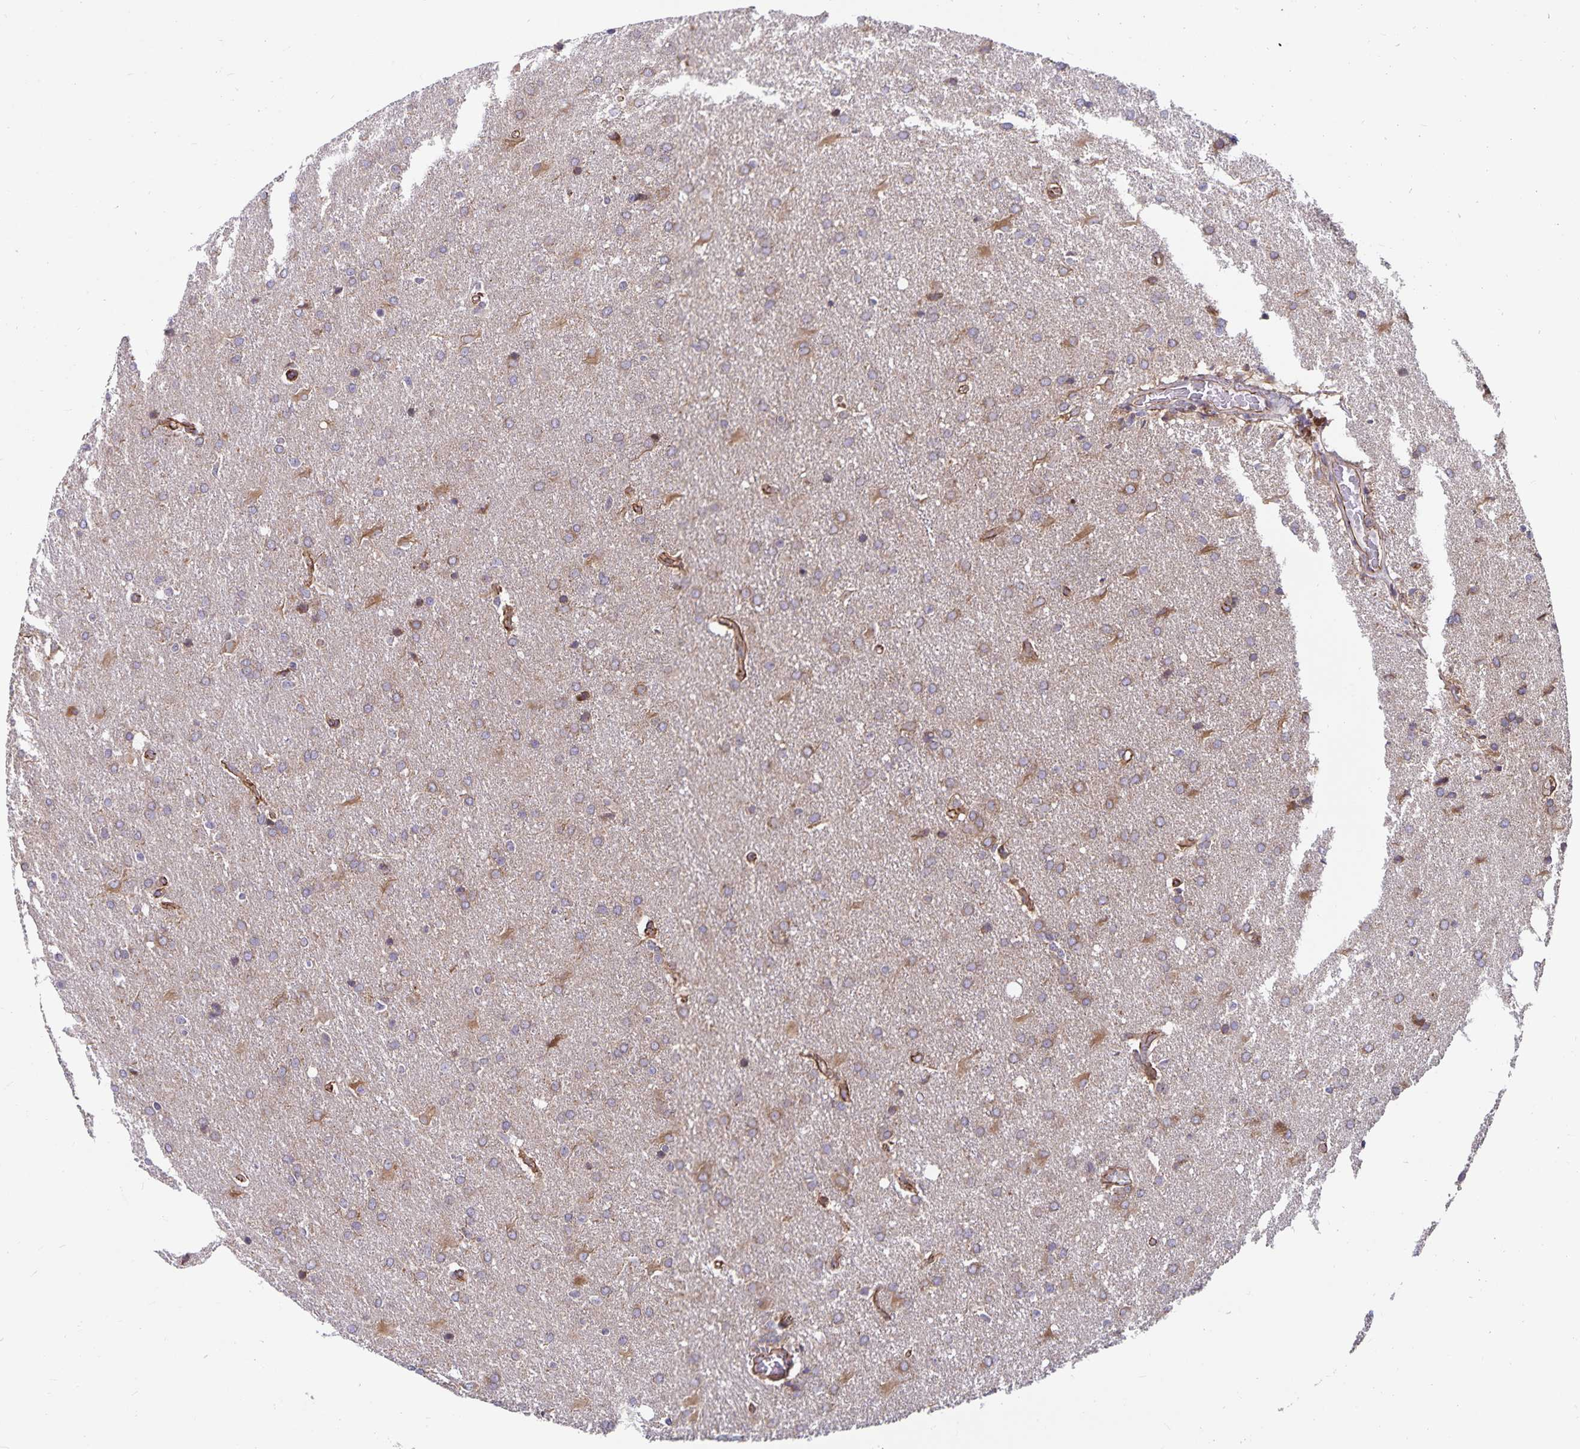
{"staining": {"intensity": "weak", "quantity": "25%-75%", "location": "cytoplasmic/membranous"}, "tissue": "glioma", "cell_type": "Tumor cells", "image_type": "cancer", "snomed": [{"axis": "morphology", "description": "Glioma, malignant, High grade"}, {"axis": "topography", "description": "Brain"}], "caption": "The image reveals staining of glioma, revealing weak cytoplasmic/membranous protein expression (brown color) within tumor cells.", "gene": "SEC62", "patient": {"sex": "male", "age": 68}}